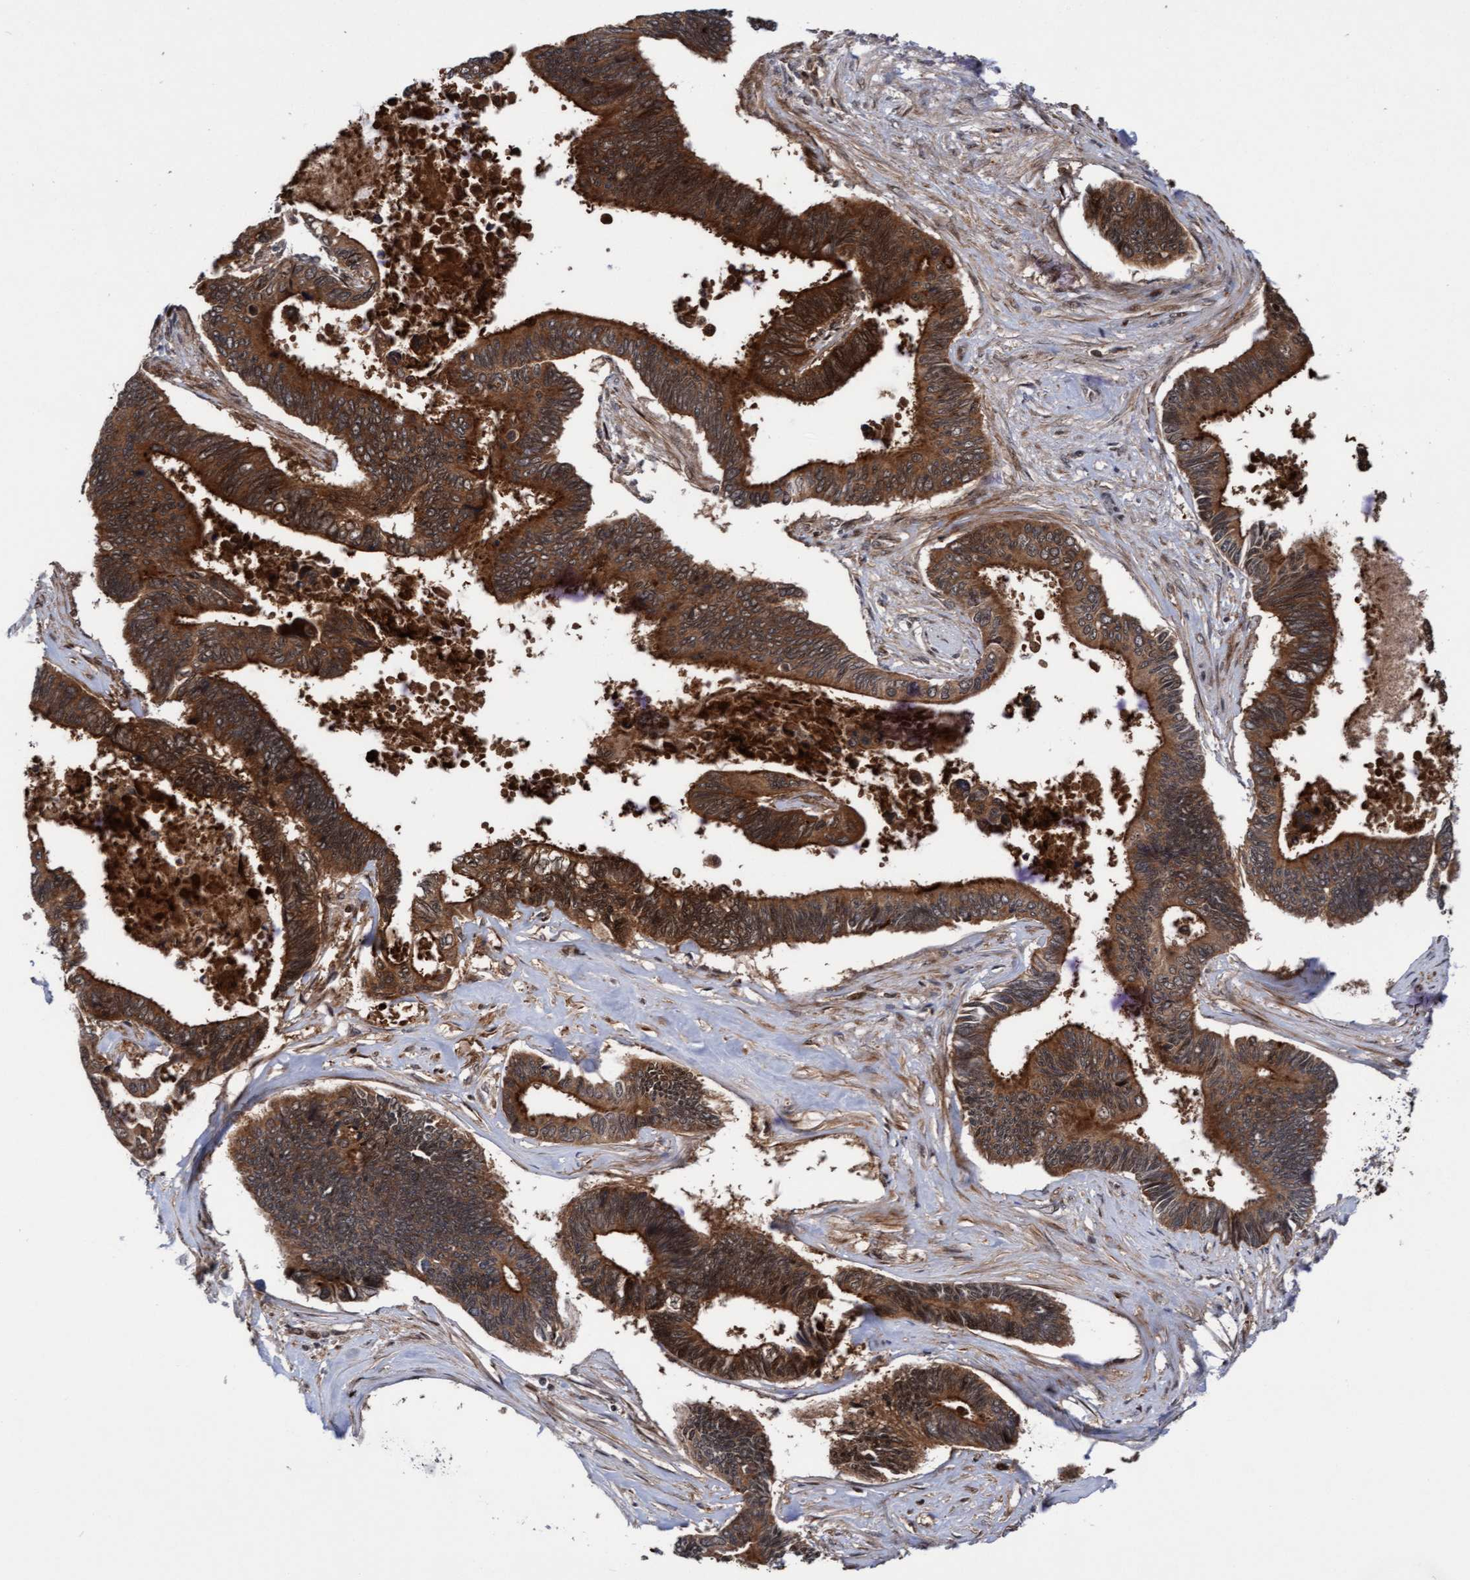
{"staining": {"intensity": "strong", "quantity": ">75%", "location": "cytoplasmic/membranous"}, "tissue": "pancreatic cancer", "cell_type": "Tumor cells", "image_type": "cancer", "snomed": [{"axis": "morphology", "description": "Adenocarcinoma, NOS"}, {"axis": "topography", "description": "Pancreas"}], "caption": "Immunohistochemistry histopathology image of human pancreatic cancer (adenocarcinoma) stained for a protein (brown), which displays high levels of strong cytoplasmic/membranous expression in about >75% of tumor cells.", "gene": "ITFG1", "patient": {"sex": "female", "age": 70}}